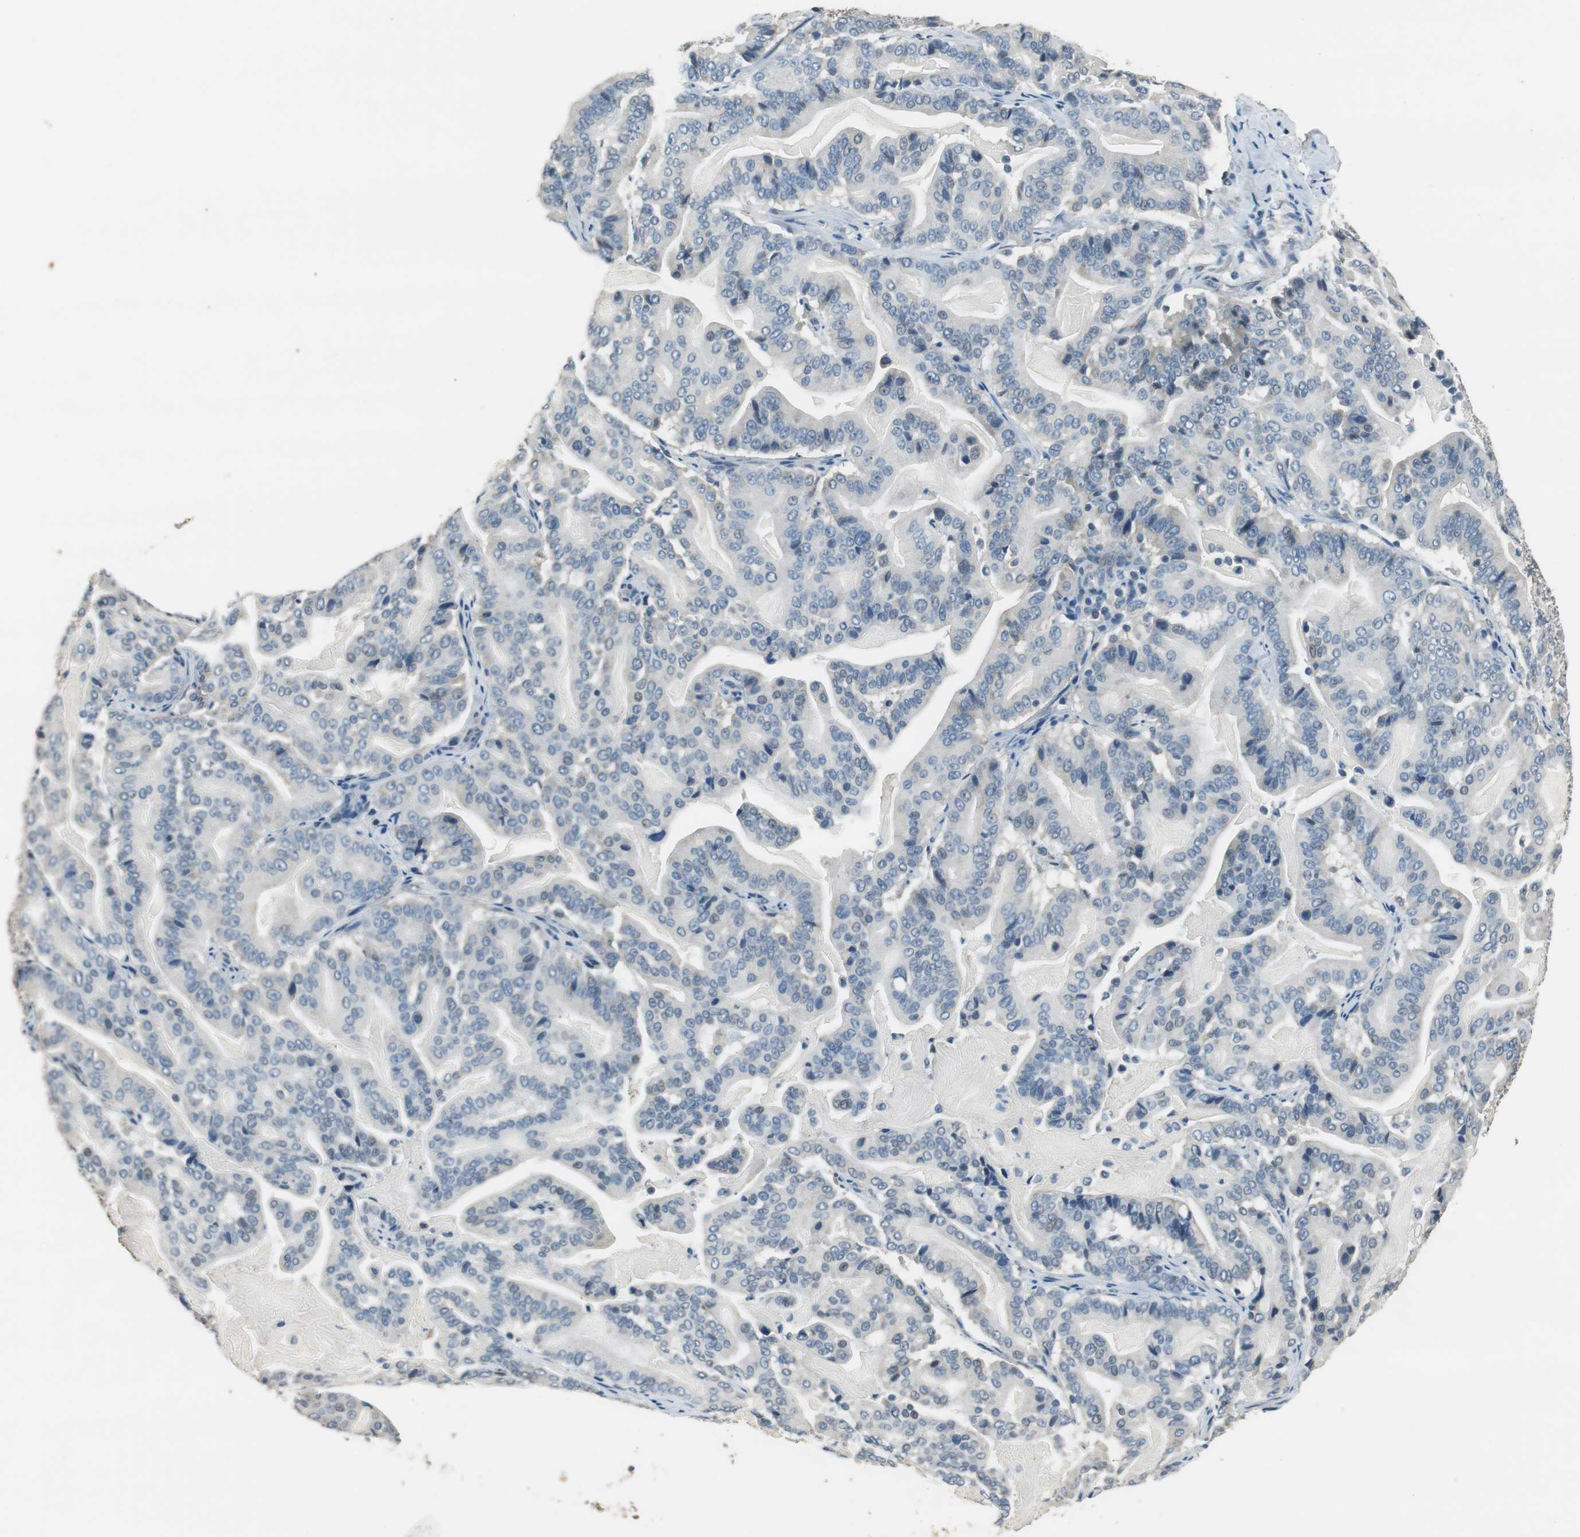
{"staining": {"intensity": "weak", "quantity": "<25%", "location": "cytoplasmic/membranous"}, "tissue": "pancreatic cancer", "cell_type": "Tumor cells", "image_type": "cancer", "snomed": [{"axis": "morphology", "description": "Adenocarcinoma, NOS"}, {"axis": "topography", "description": "Pancreas"}], "caption": "This is an immunohistochemistry micrograph of pancreatic cancer. There is no positivity in tumor cells.", "gene": "ALDH4A1", "patient": {"sex": "male", "age": 63}}